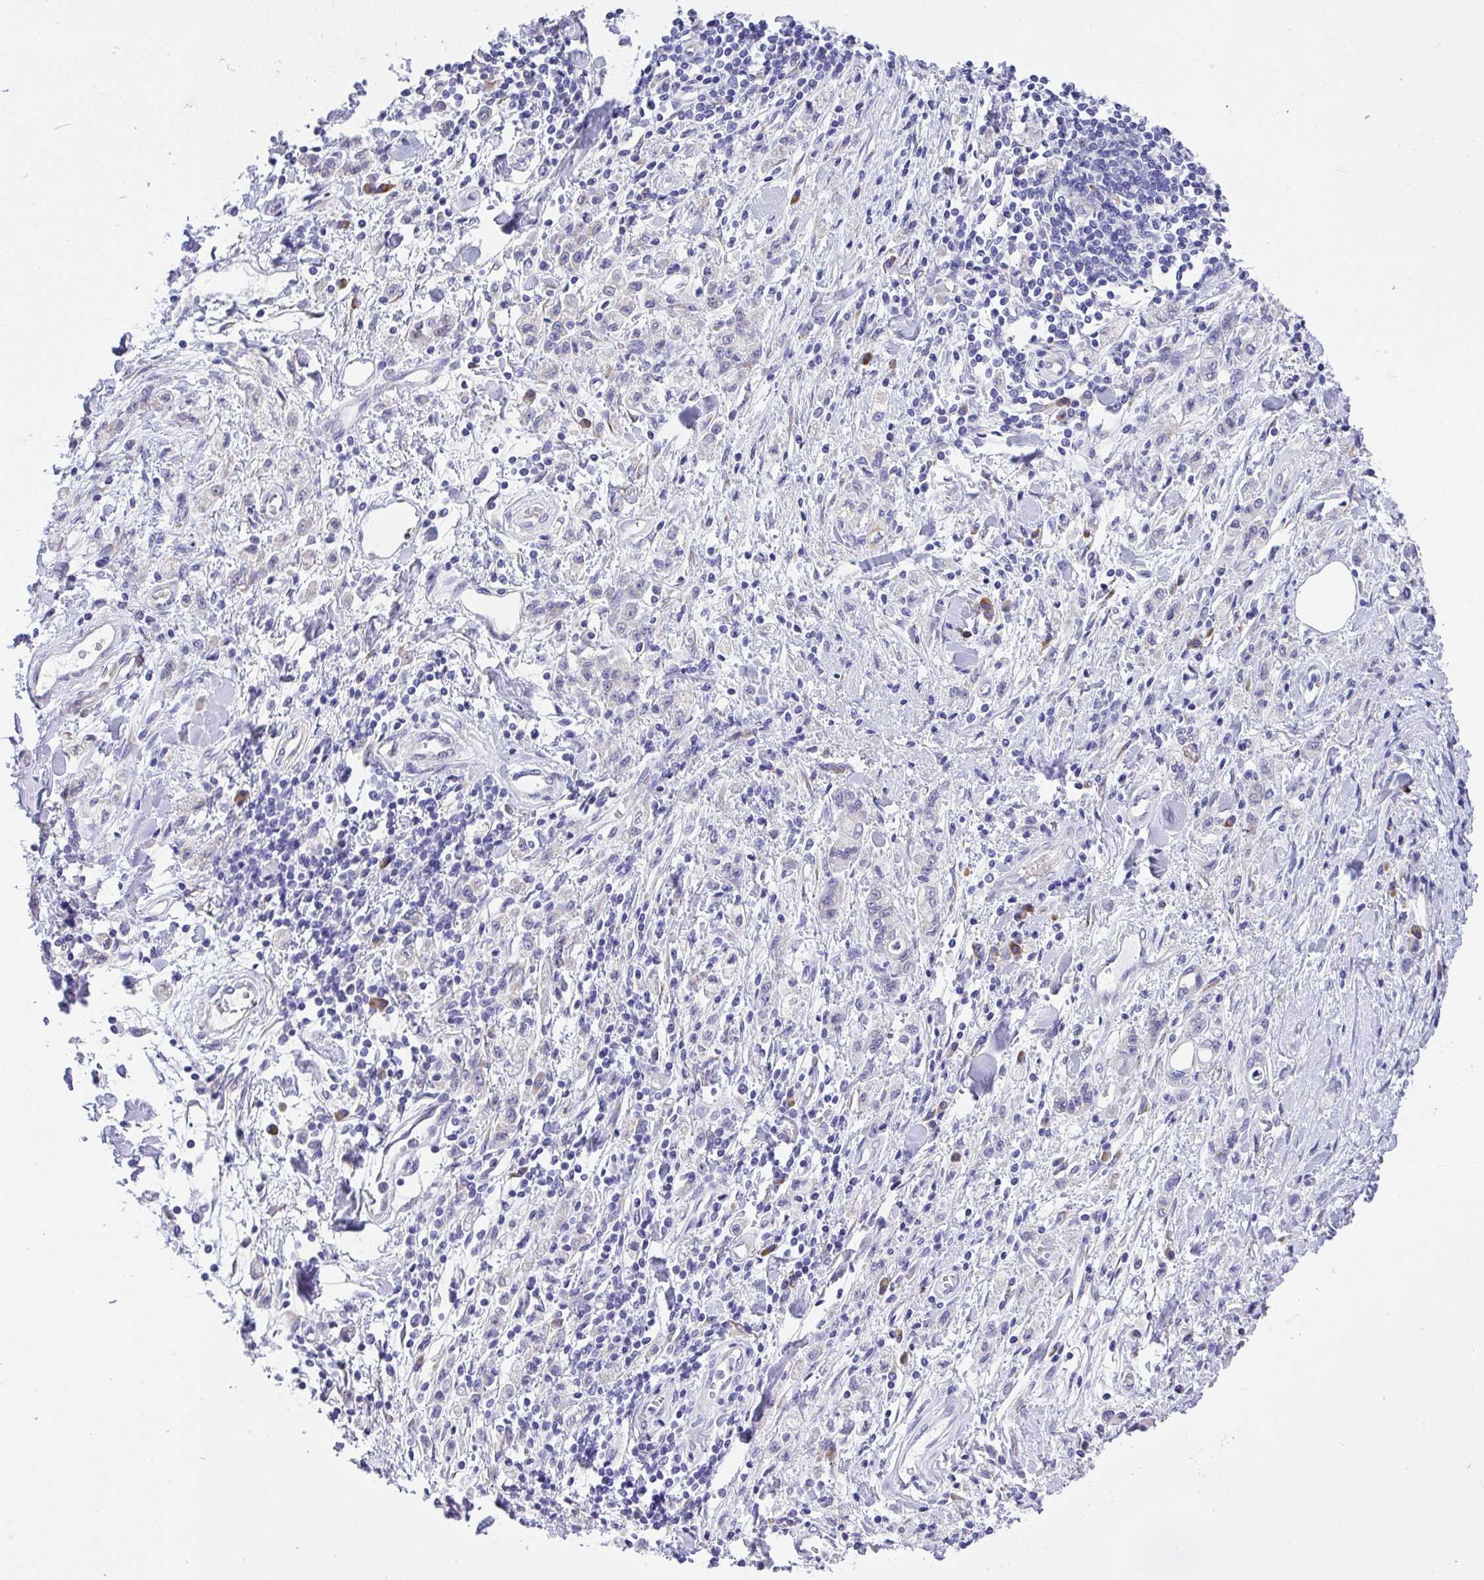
{"staining": {"intensity": "negative", "quantity": "none", "location": "none"}, "tissue": "stomach cancer", "cell_type": "Tumor cells", "image_type": "cancer", "snomed": [{"axis": "morphology", "description": "Adenocarcinoma, NOS"}, {"axis": "topography", "description": "Stomach"}], "caption": "Immunohistochemical staining of stomach cancer (adenocarcinoma) exhibits no significant expression in tumor cells.", "gene": "ADRA2C", "patient": {"sex": "male", "age": 77}}